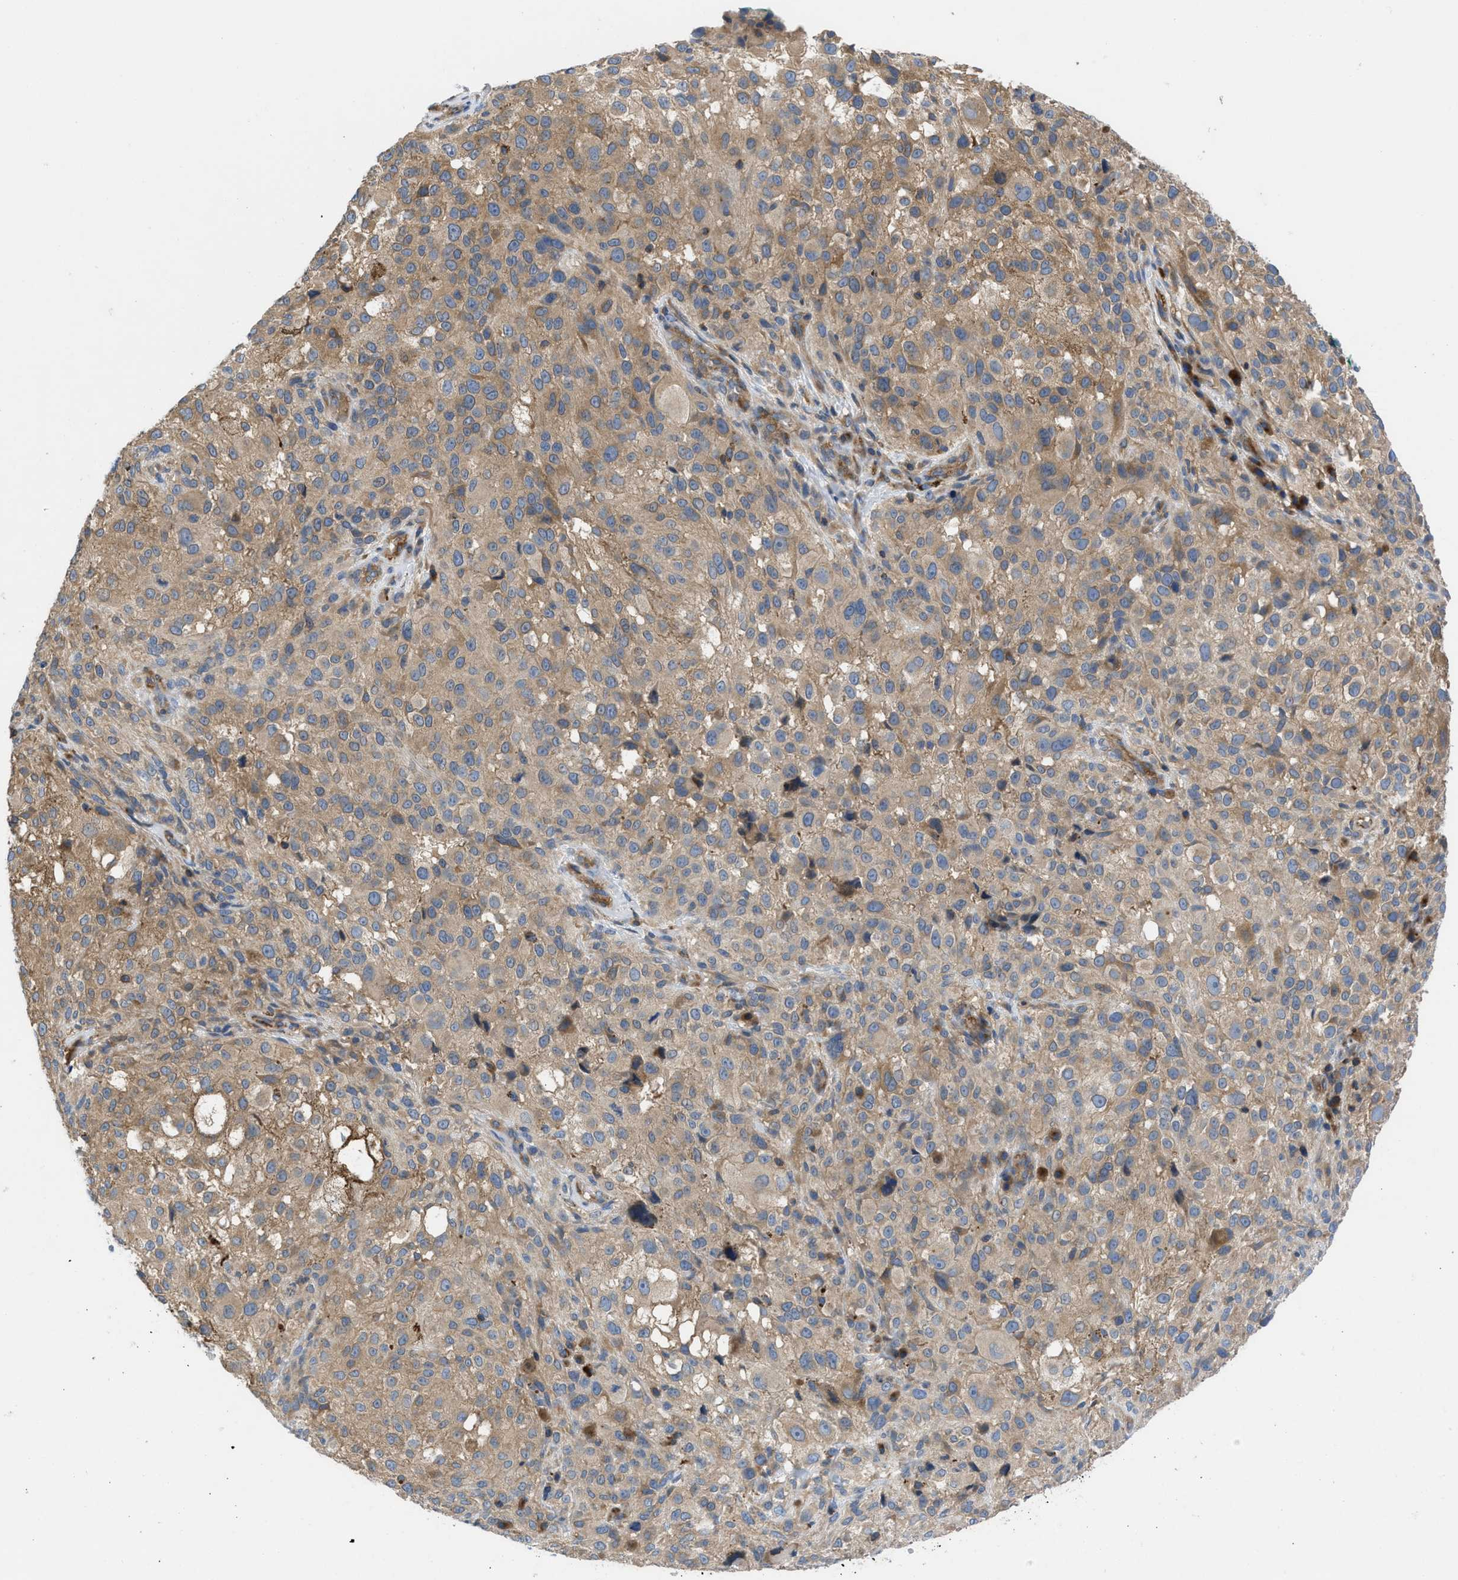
{"staining": {"intensity": "moderate", "quantity": ">75%", "location": "cytoplasmic/membranous"}, "tissue": "melanoma", "cell_type": "Tumor cells", "image_type": "cancer", "snomed": [{"axis": "morphology", "description": "Necrosis, NOS"}, {"axis": "morphology", "description": "Malignant melanoma, NOS"}, {"axis": "topography", "description": "Skin"}], "caption": "The micrograph reveals a brown stain indicating the presence of a protein in the cytoplasmic/membranous of tumor cells in melanoma.", "gene": "CHKB", "patient": {"sex": "female", "age": 87}}